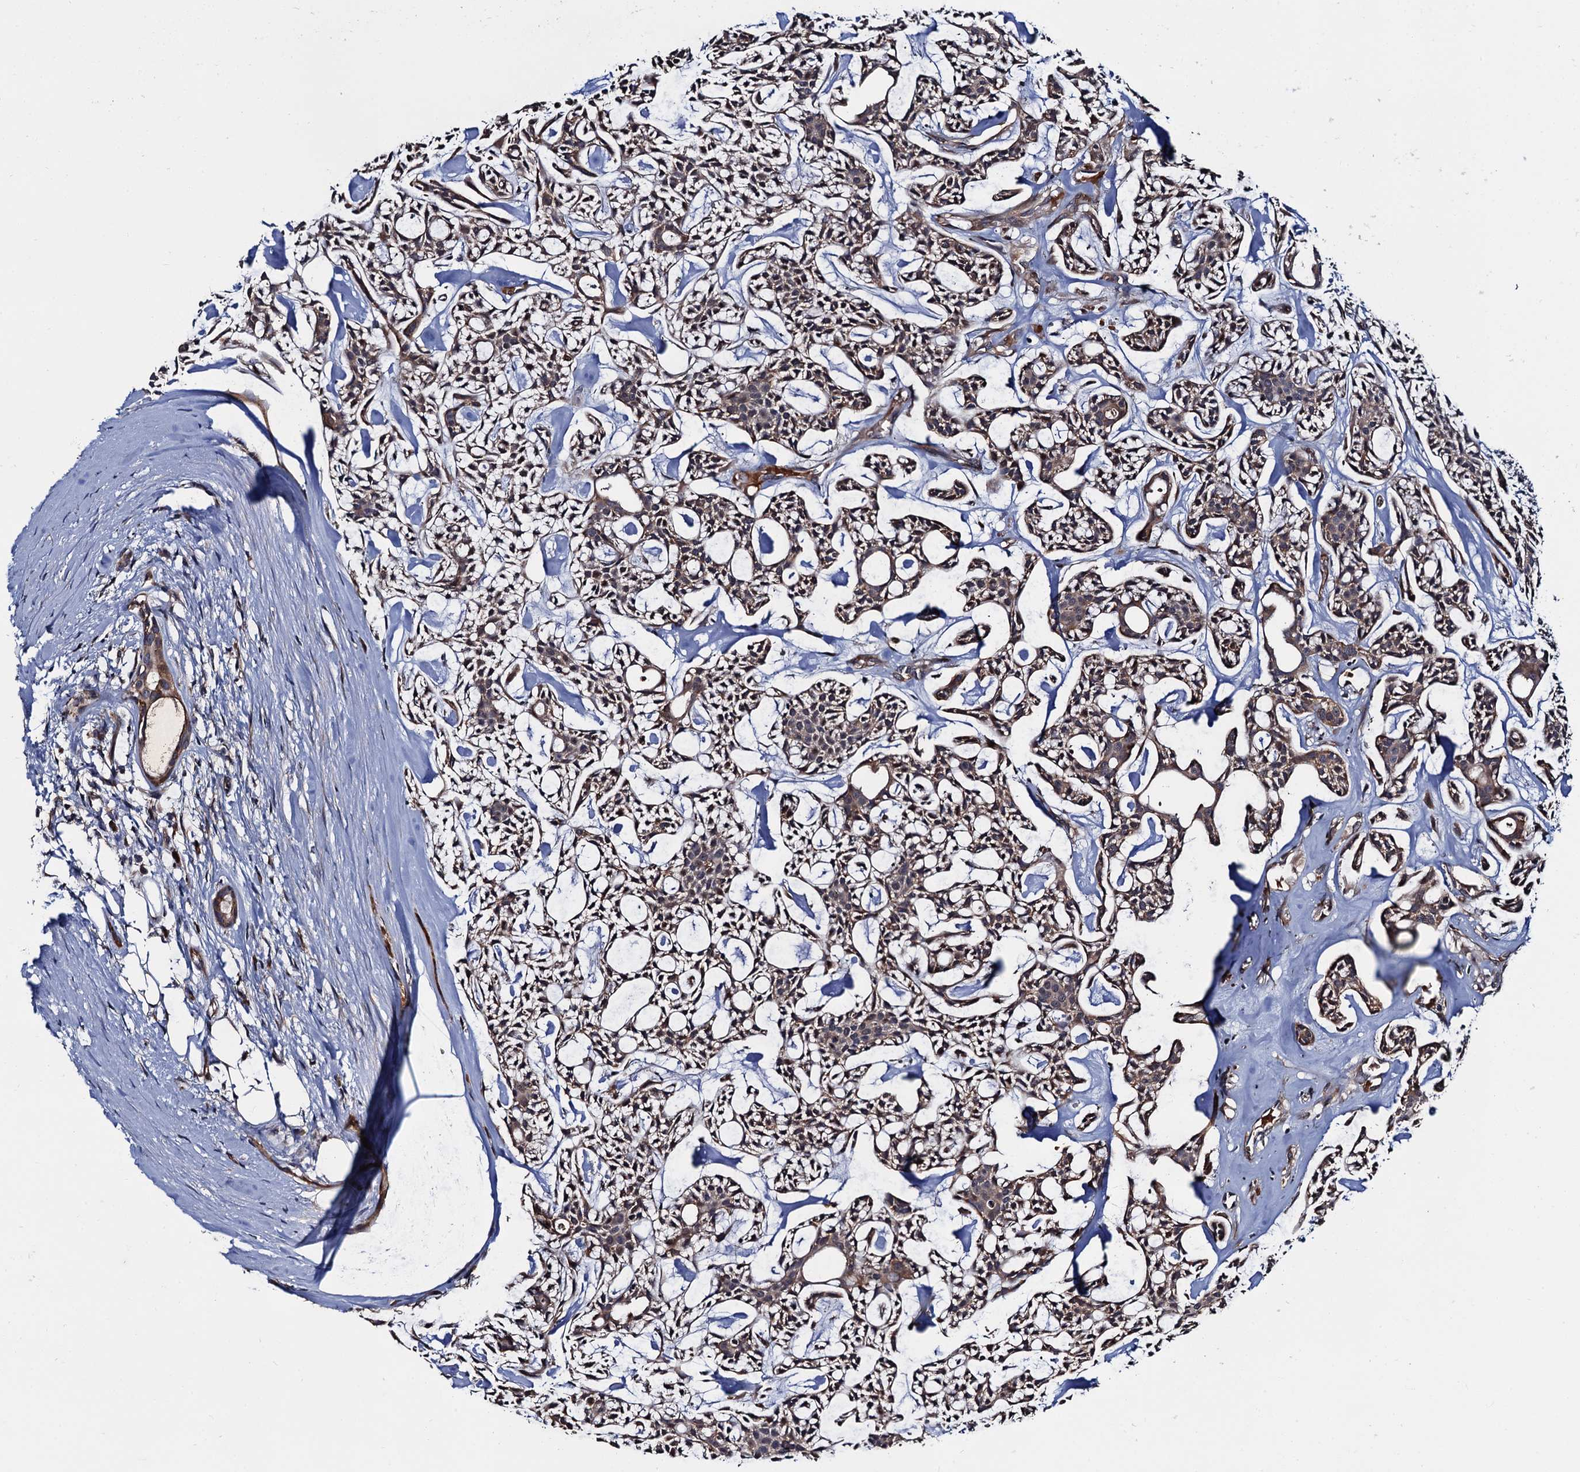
{"staining": {"intensity": "weak", "quantity": ">75%", "location": "cytoplasmic/membranous"}, "tissue": "head and neck cancer", "cell_type": "Tumor cells", "image_type": "cancer", "snomed": [{"axis": "morphology", "description": "Adenocarcinoma, NOS"}, {"axis": "topography", "description": "Salivary gland"}, {"axis": "topography", "description": "Head-Neck"}], "caption": "Protein staining demonstrates weak cytoplasmic/membranous positivity in about >75% of tumor cells in adenocarcinoma (head and neck).", "gene": "TRMT112", "patient": {"sex": "male", "age": 55}}